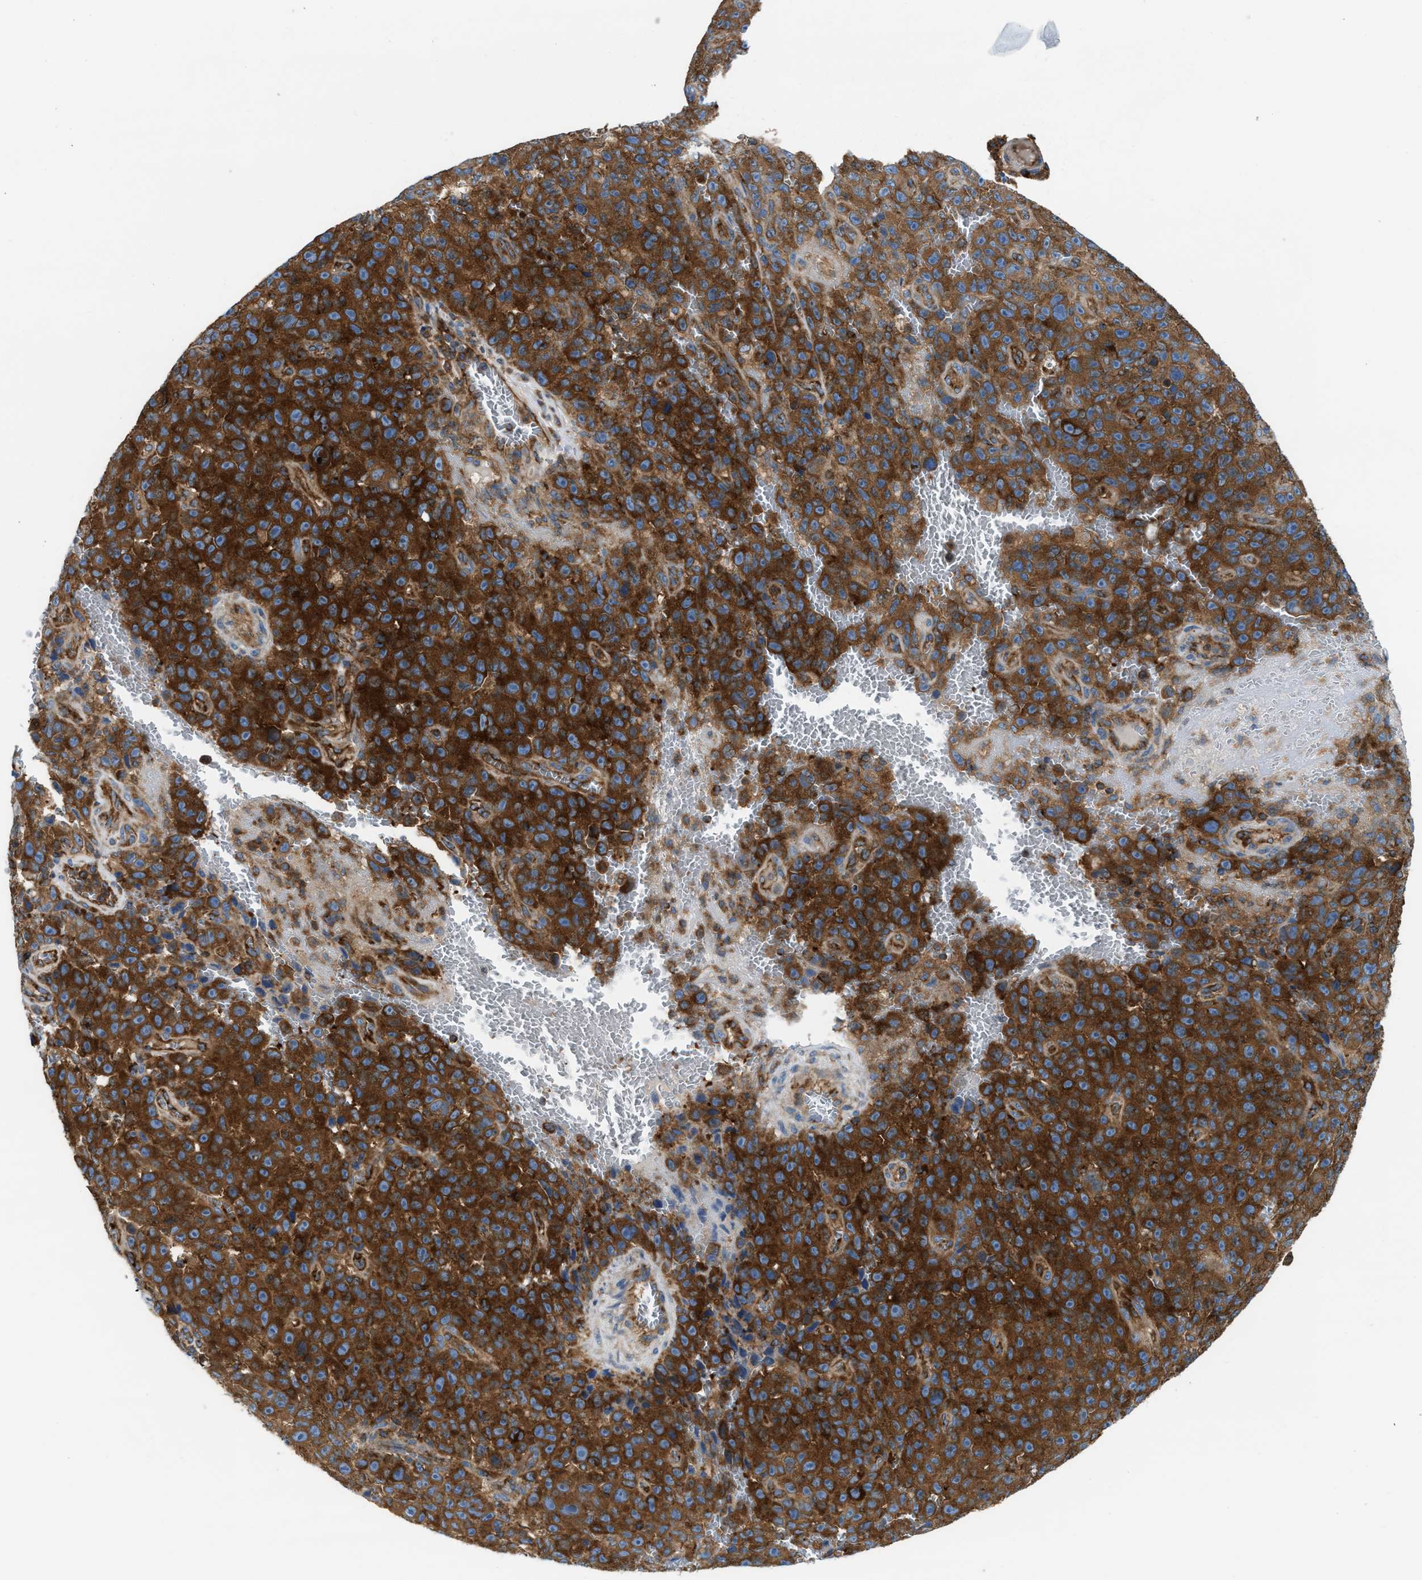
{"staining": {"intensity": "strong", "quantity": ">75%", "location": "cytoplasmic/membranous"}, "tissue": "melanoma", "cell_type": "Tumor cells", "image_type": "cancer", "snomed": [{"axis": "morphology", "description": "Malignant melanoma, NOS"}, {"axis": "topography", "description": "Skin"}], "caption": "An IHC image of tumor tissue is shown. Protein staining in brown highlights strong cytoplasmic/membranous positivity in melanoma within tumor cells.", "gene": "TBC1D15", "patient": {"sex": "female", "age": 82}}